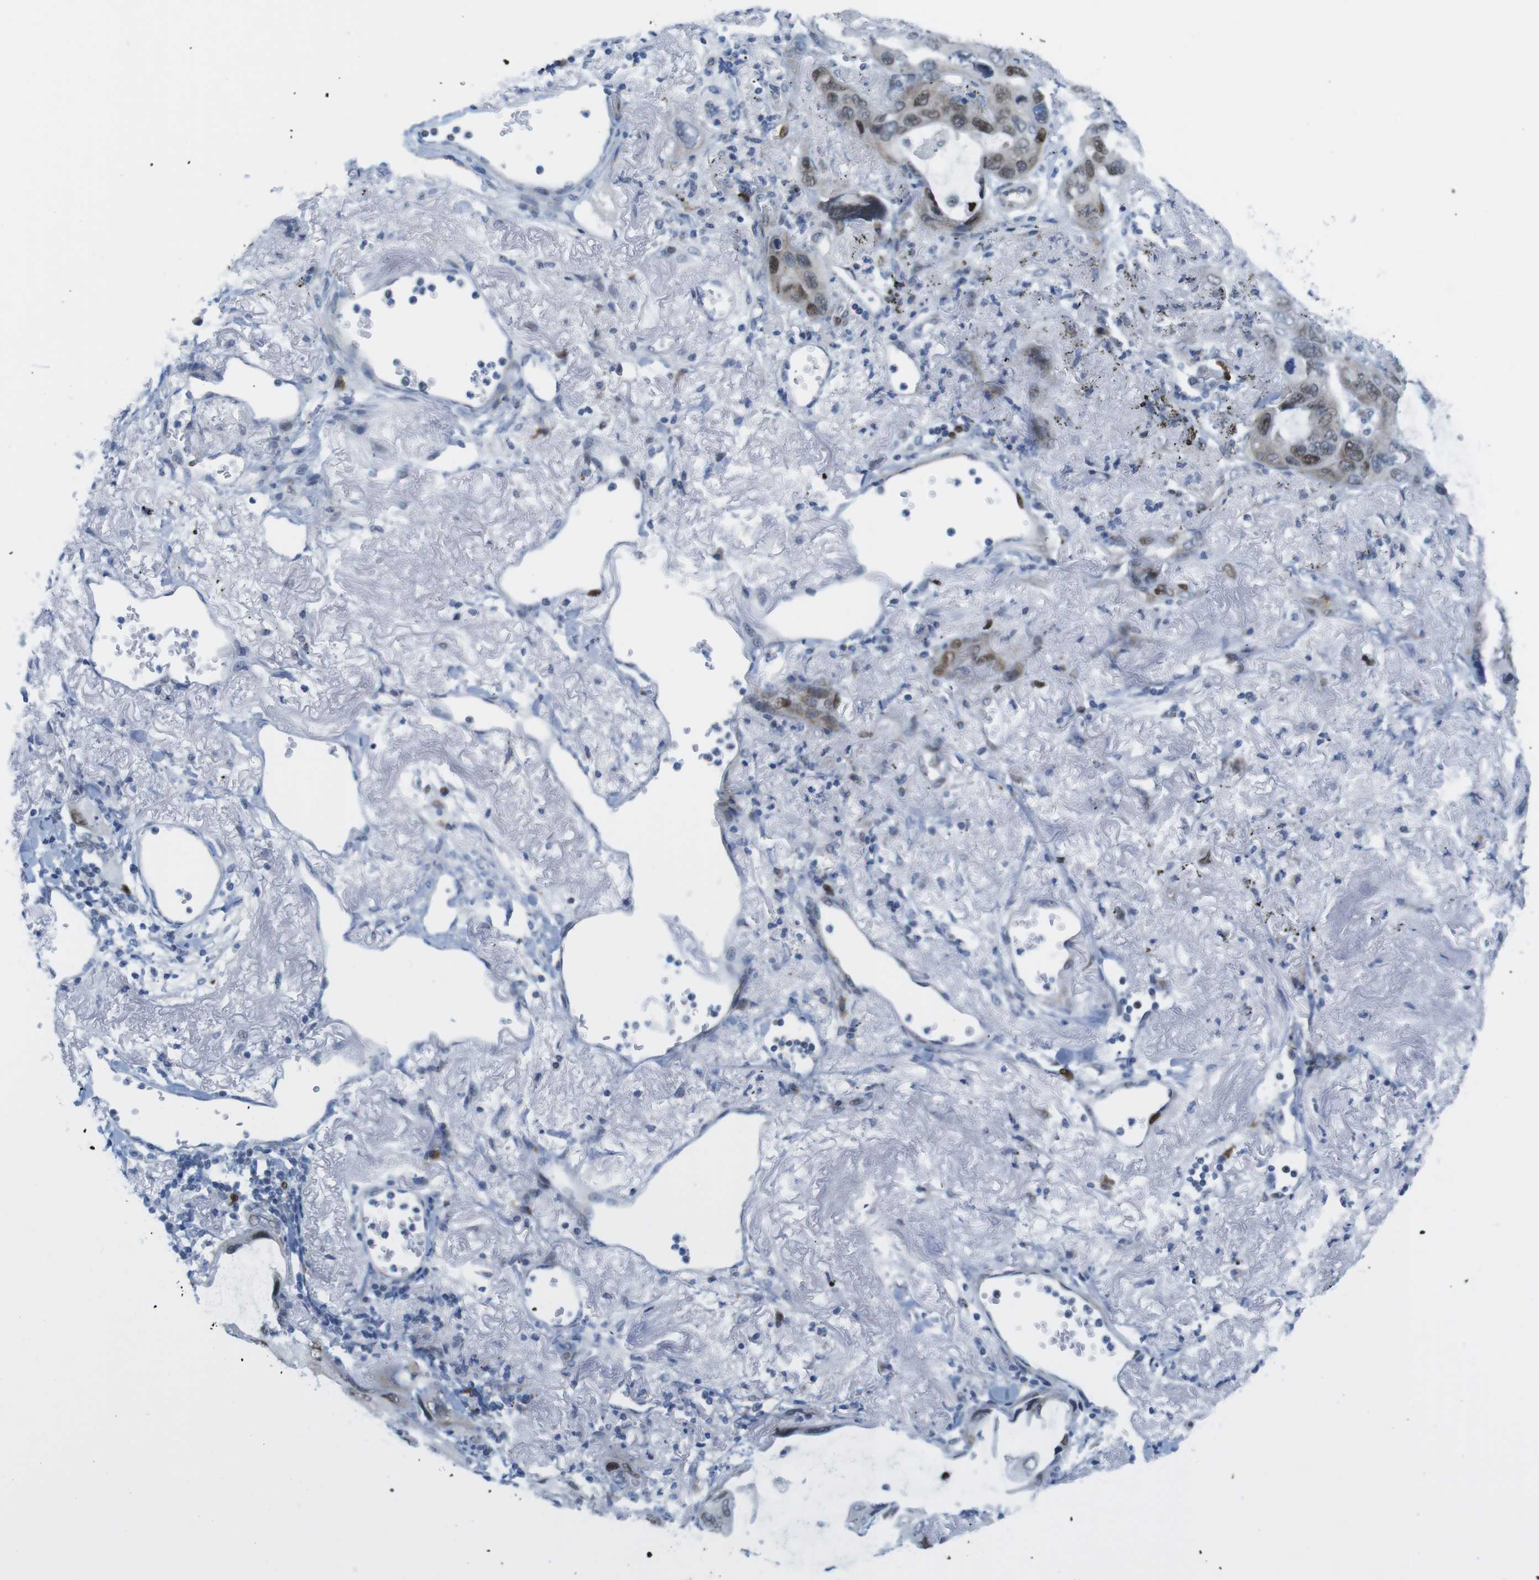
{"staining": {"intensity": "moderate", "quantity": ">75%", "location": "nuclear"}, "tissue": "lung cancer", "cell_type": "Tumor cells", "image_type": "cancer", "snomed": [{"axis": "morphology", "description": "Squamous cell carcinoma, NOS"}, {"axis": "topography", "description": "Lung"}], "caption": "High-power microscopy captured an immunohistochemistry (IHC) image of squamous cell carcinoma (lung), revealing moderate nuclear staining in approximately >75% of tumor cells.", "gene": "CHAF1A", "patient": {"sex": "female", "age": 73}}